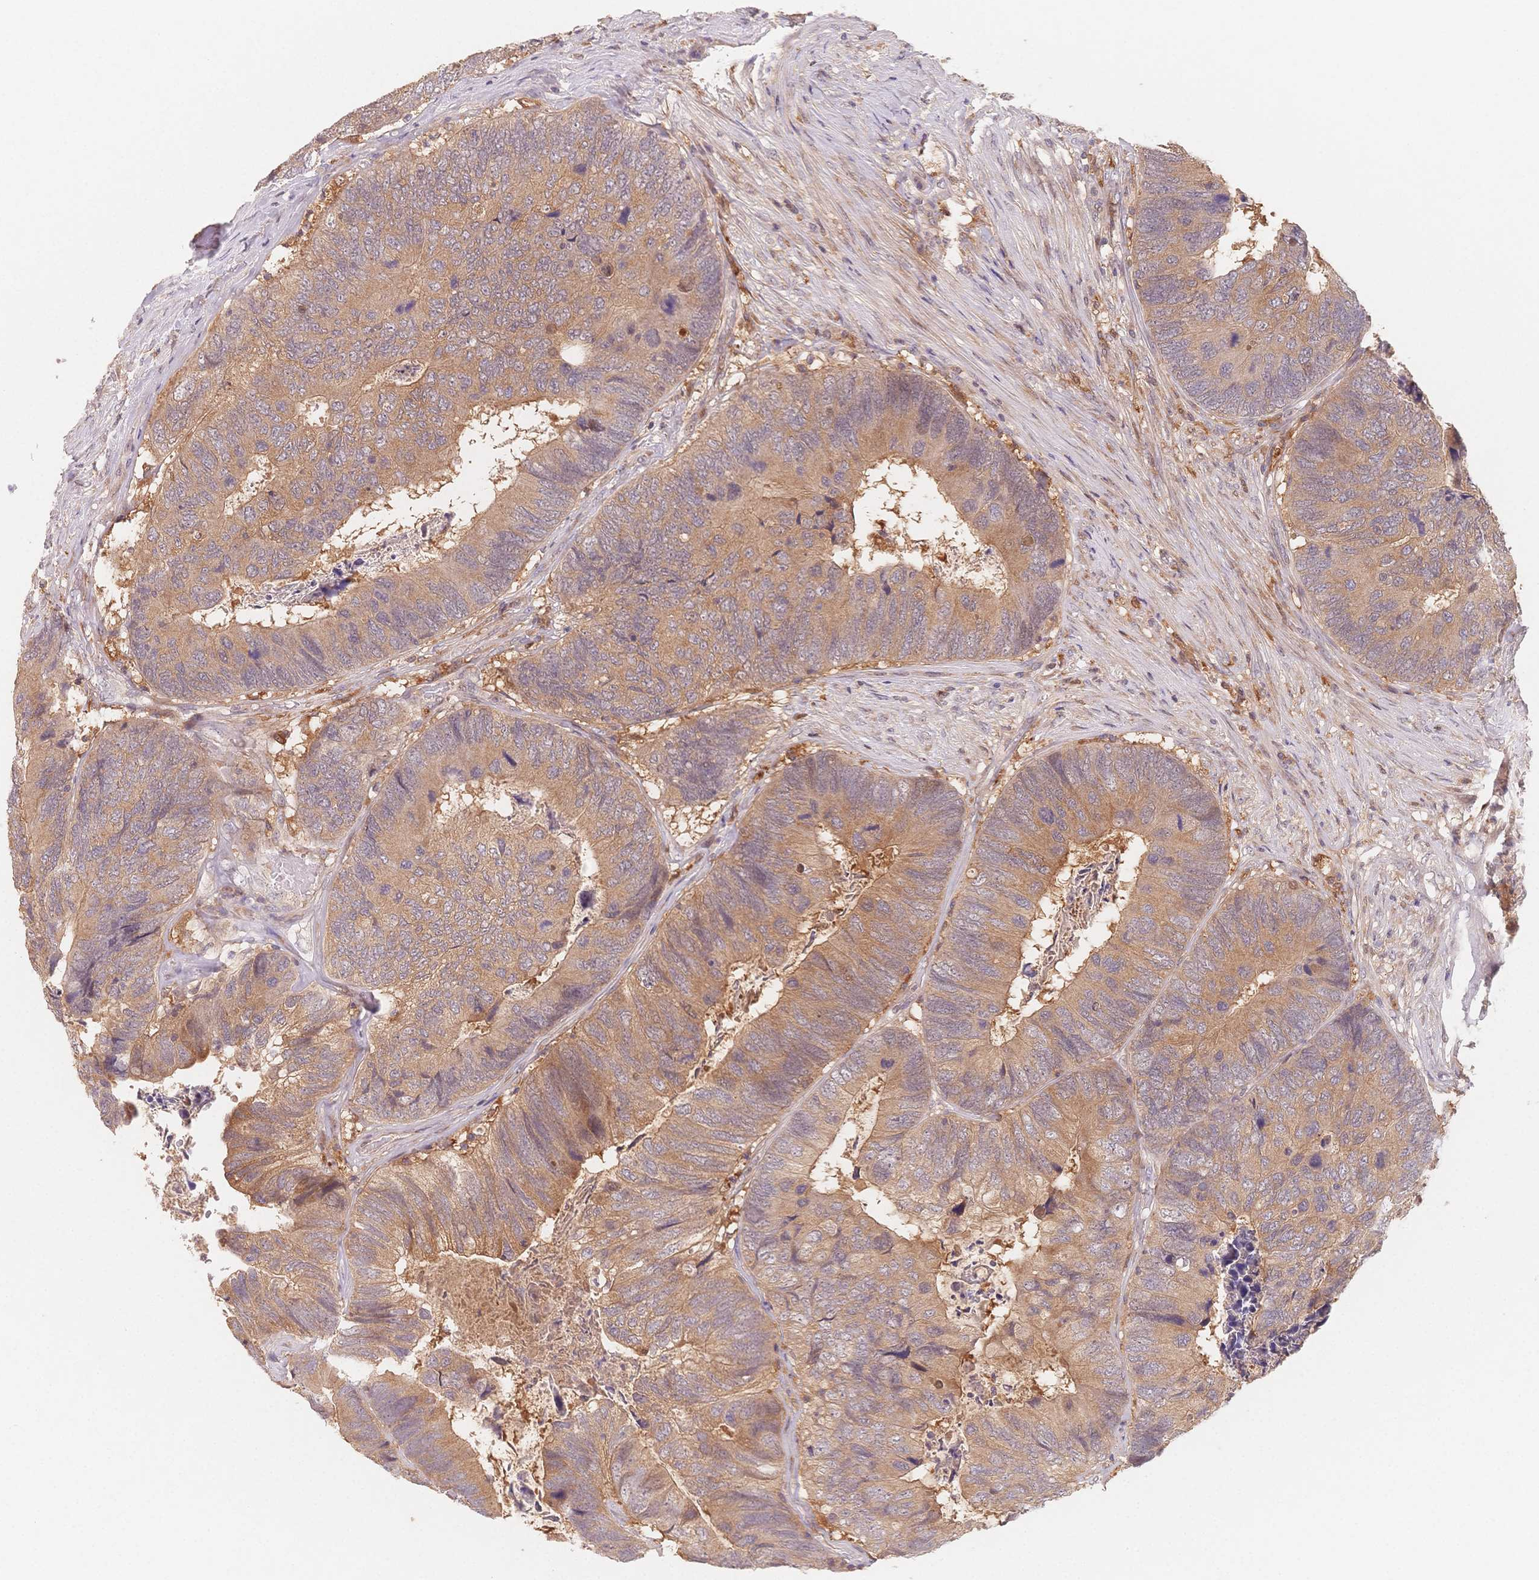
{"staining": {"intensity": "moderate", "quantity": "25%-75%", "location": "cytoplasmic/membranous"}, "tissue": "colorectal cancer", "cell_type": "Tumor cells", "image_type": "cancer", "snomed": [{"axis": "morphology", "description": "Adenocarcinoma, NOS"}, {"axis": "topography", "description": "Colon"}], "caption": "Protein staining of adenocarcinoma (colorectal) tissue reveals moderate cytoplasmic/membranous staining in approximately 25%-75% of tumor cells.", "gene": "C12orf75", "patient": {"sex": "female", "age": 67}}